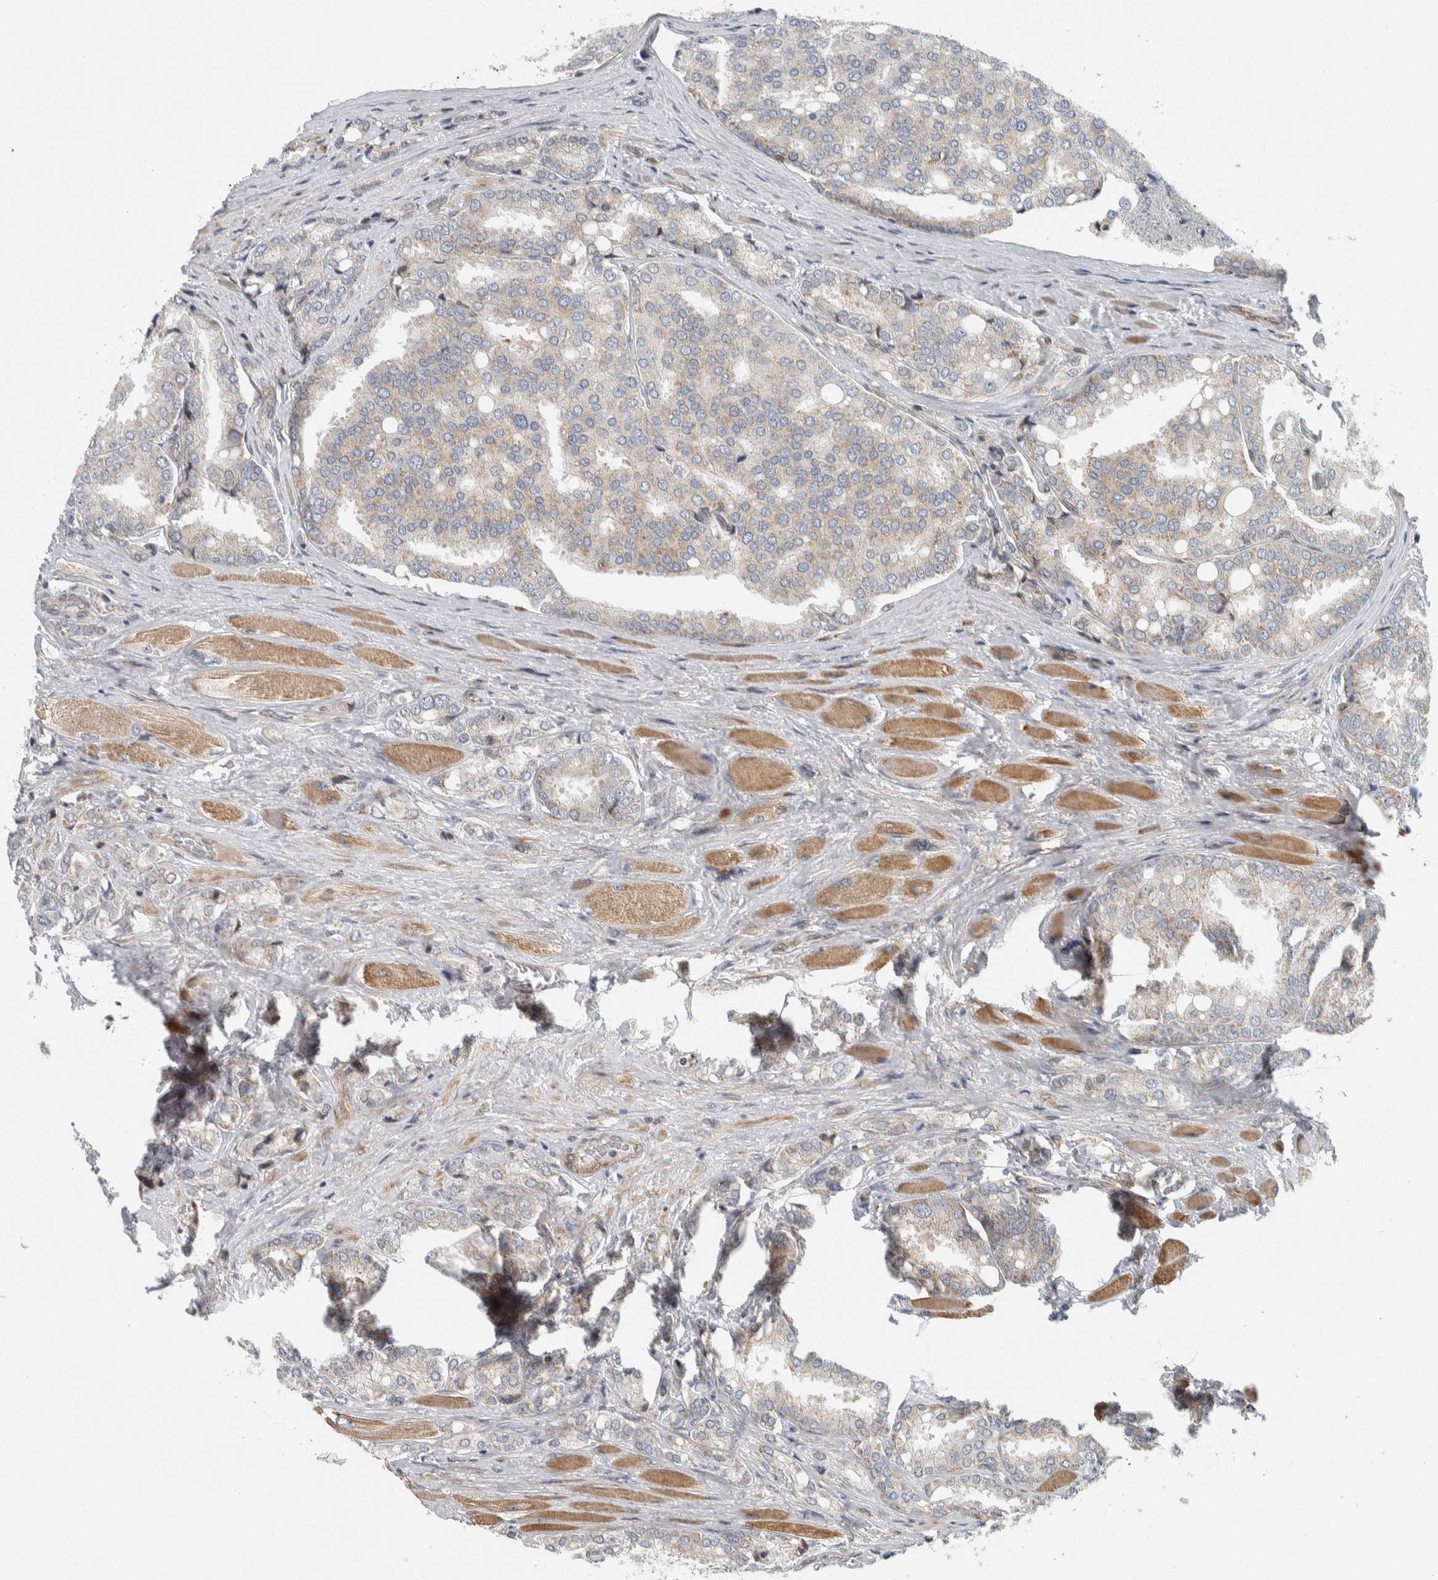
{"staining": {"intensity": "weak", "quantity": "<25%", "location": "cytoplasmic/membranous"}, "tissue": "prostate cancer", "cell_type": "Tumor cells", "image_type": "cancer", "snomed": [{"axis": "morphology", "description": "Adenocarcinoma, High grade"}, {"axis": "topography", "description": "Prostate"}], "caption": "There is no significant staining in tumor cells of prostate cancer.", "gene": "AFP", "patient": {"sex": "male", "age": 50}}